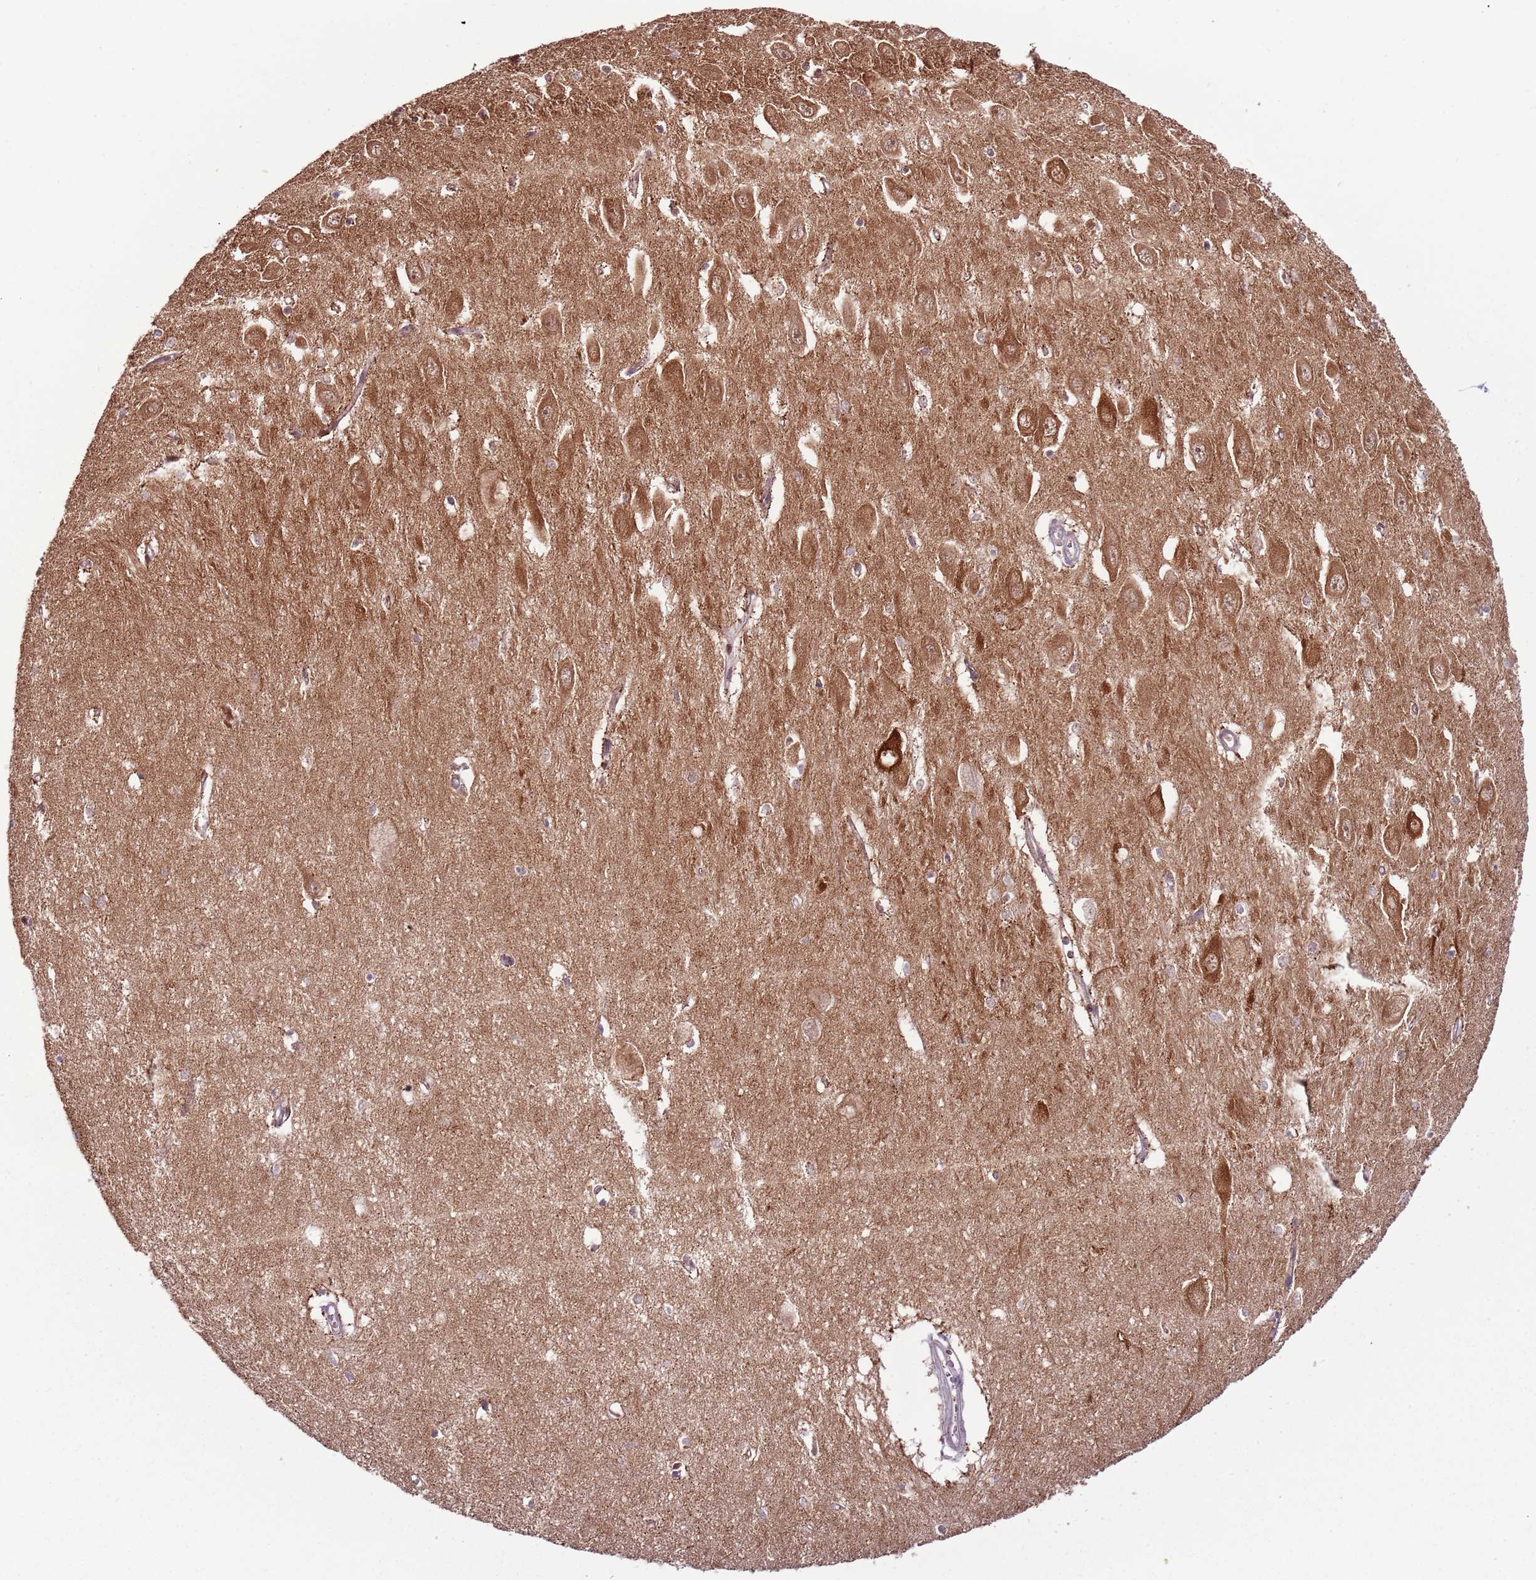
{"staining": {"intensity": "negative", "quantity": "none", "location": "none"}, "tissue": "hippocampus", "cell_type": "Glial cells", "image_type": "normal", "snomed": [{"axis": "morphology", "description": "Normal tissue, NOS"}, {"axis": "topography", "description": "Hippocampus"}], "caption": "High power microscopy micrograph of an IHC micrograph of normal hippocampus, revealing no significant expression in glial cells.", "gene": "ULK3", "patient": {"sex": "female", "age": 64}}